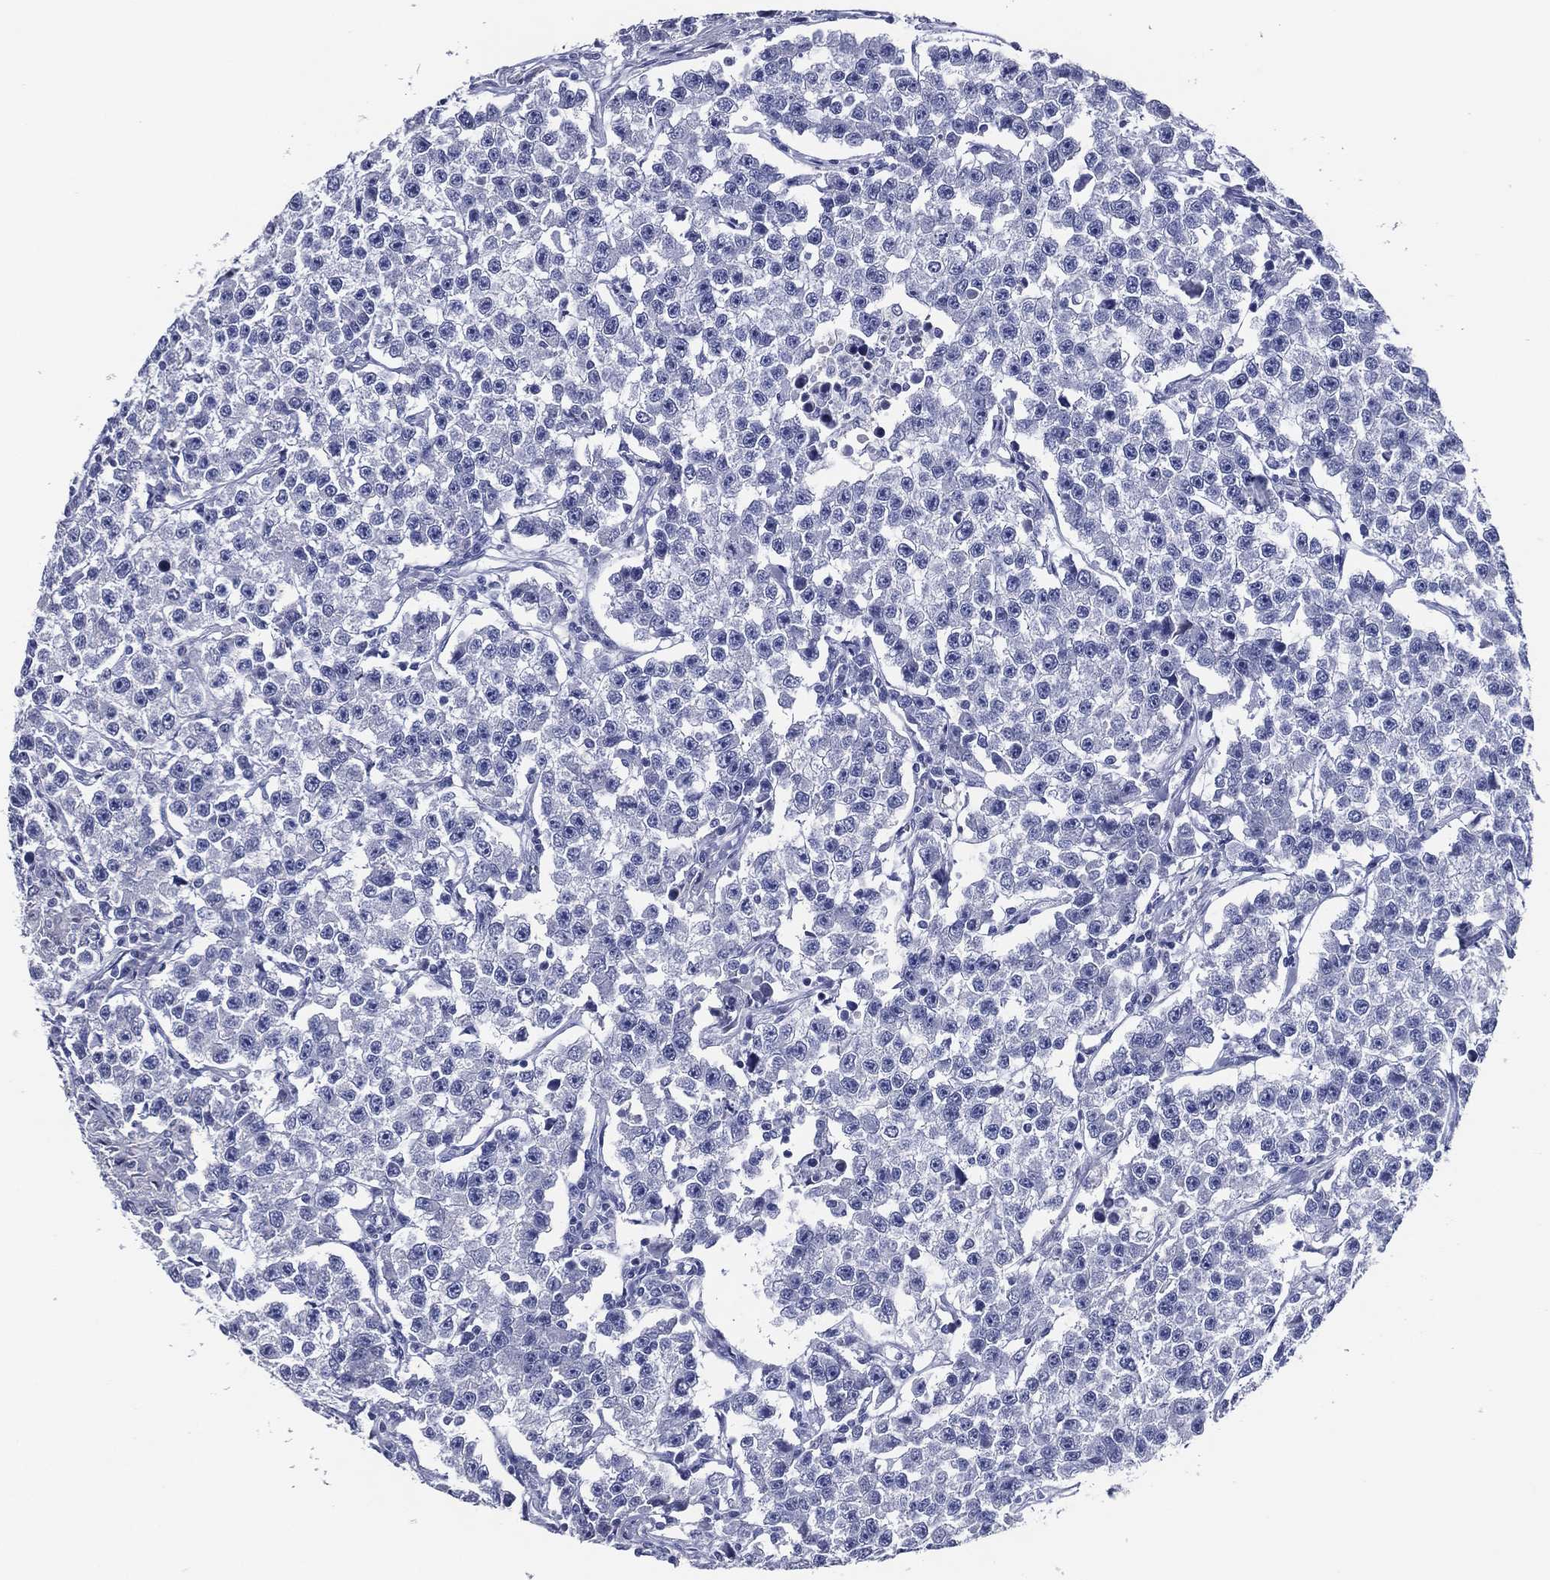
{"staining": {"intensity": "negative", "quantity": "none", "location": "none"}, "tissue": "testis cancer", "cell_type": "Tumor cells", "image_type": "cancer", "snomed": [{"axis": "morphology", "description": "Seminoma, NOS"}, {"axis": "topography", "description": "Testis"}], "caption": "The photomicrograph demonstrates no significant positivity in tumor cells of seminoma (testis). (Stains: DAB immunohistochemistry with hematoxylin counter stain, Microscopy: brightfield microscopy at high magnification).", "gene": "ACE2", "patient": {"sex": "male", "age": 59}}